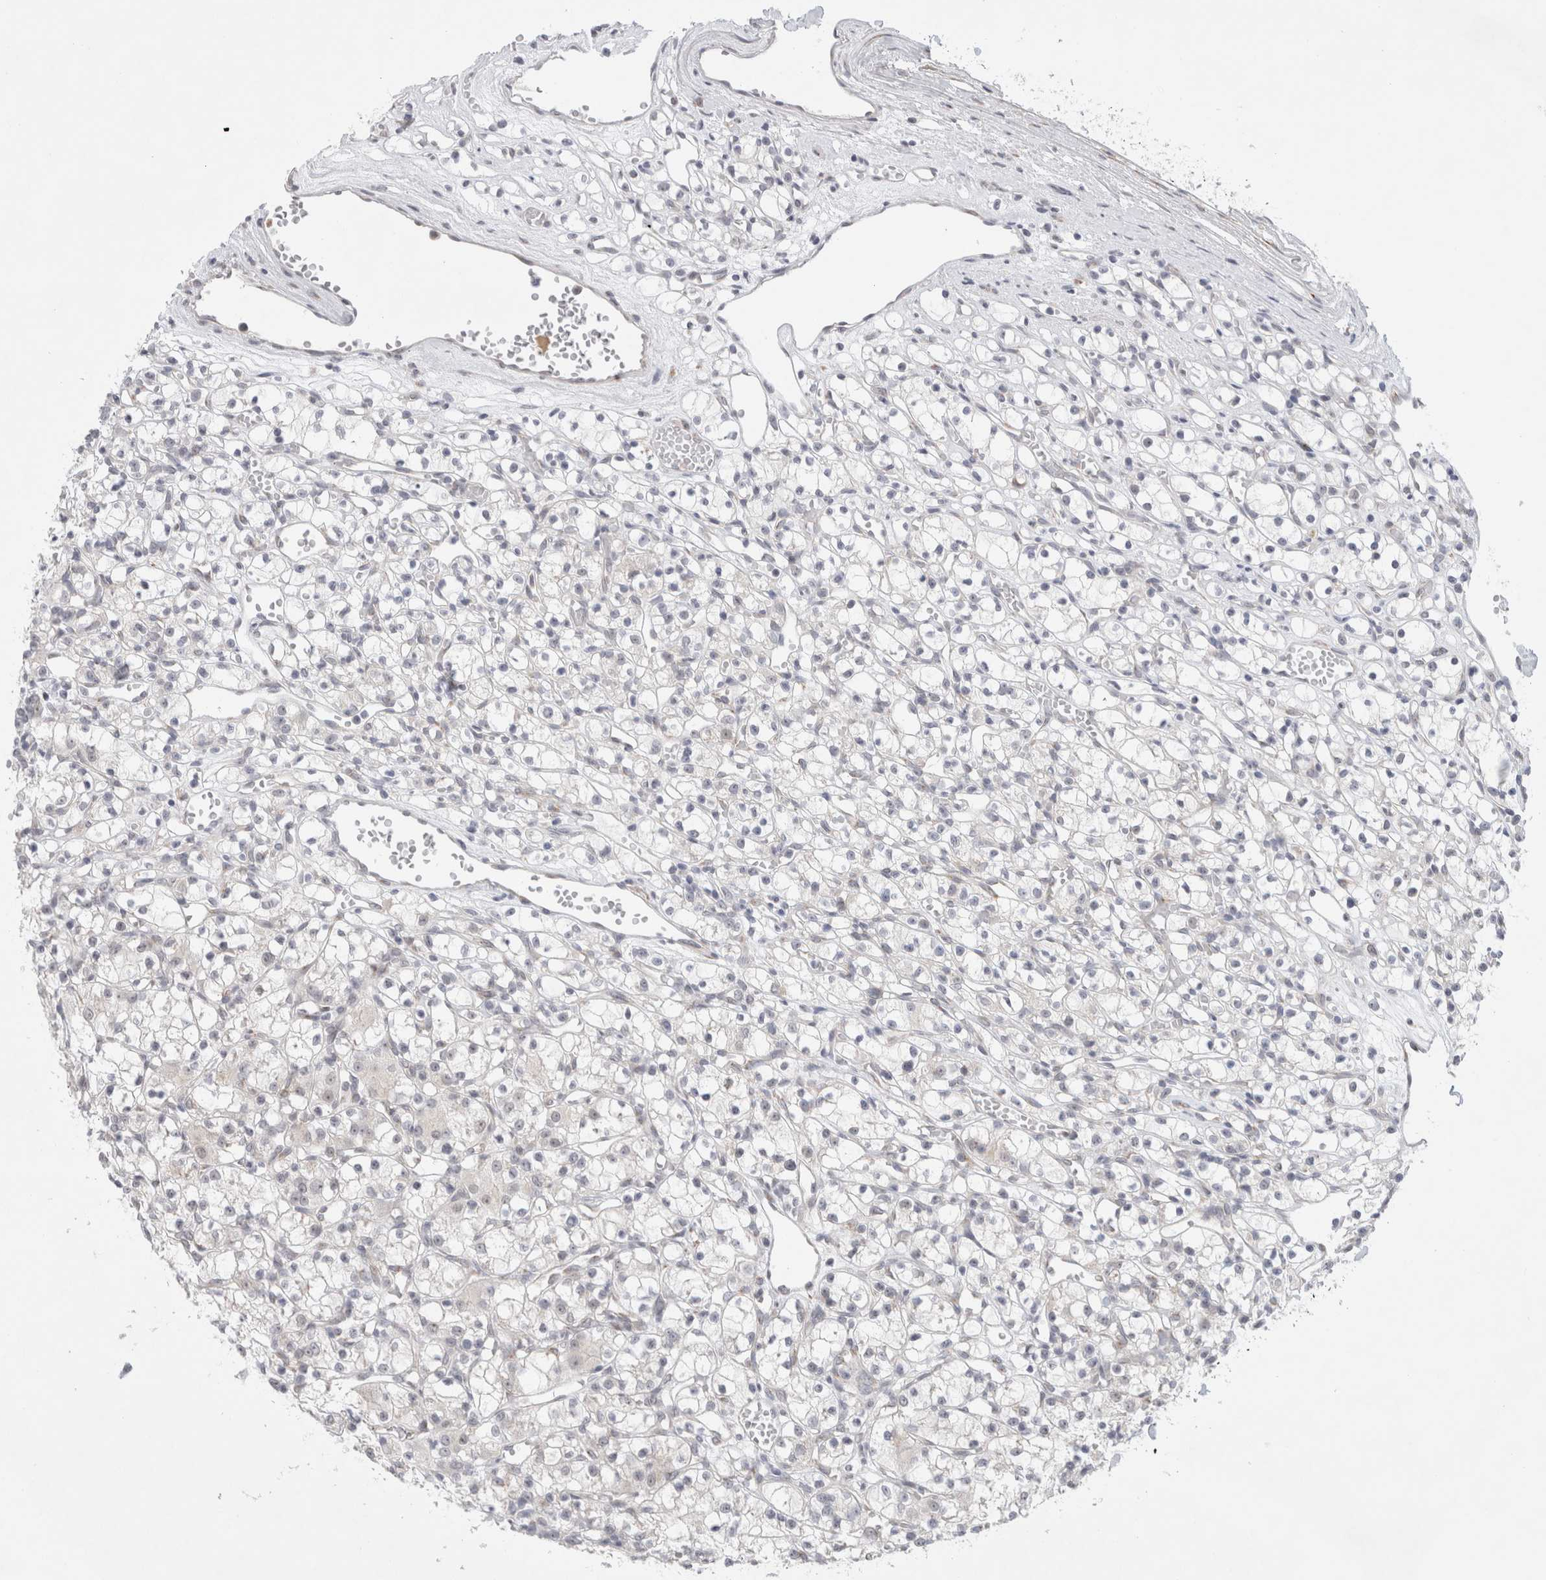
{"staining": {"intensity": "negative", "quantity": "none", "location": "none"}, "tissue": "renal cancer", "cell_type": "Tumor cells", "image_type": "cancer", "snomed": [{"axis": "morphology", "description": "Adenocarcinoma, NOS"}, {"axis": "topography", "description": "Kidney"}], "caption": "High power microscopy micrograph of an IHC histopathology image of adenocarcinoma (renal), revealing no significant staining in tumor cells.", "gene": "TRMT1L", "patient": {"sex": "female", "age": 59}}